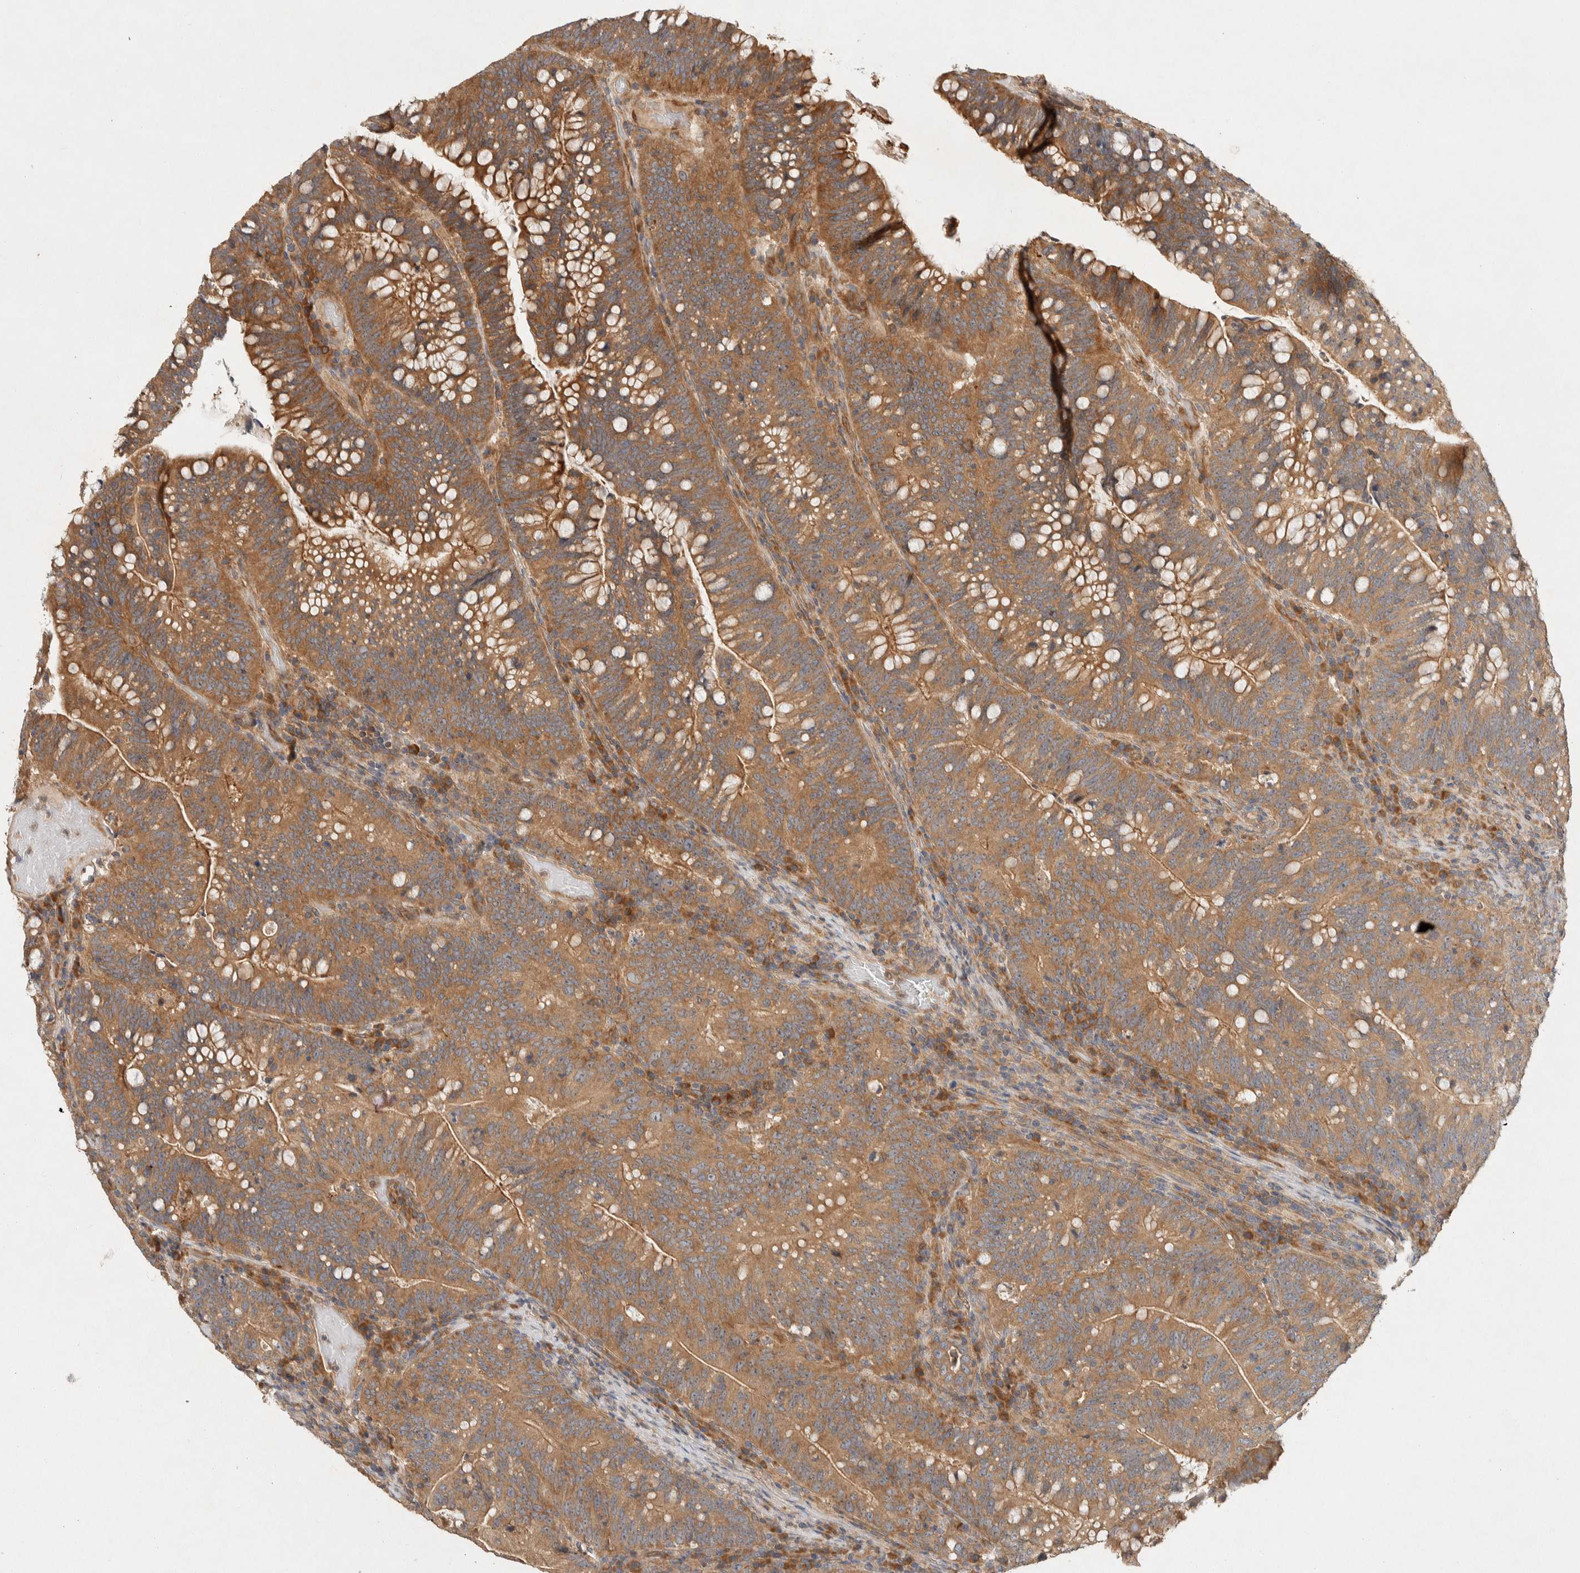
{"staining": {"intensity": "moderate", "quantity": ">75%", "location": "cytoplasmic/membranous"}, "tissue": "colorectal cancer", "cell_type": "Tumor cells", "image_type": "cancer", "snomed": [{"axis": "morphology", "description": "Adenocarcinoma, NOS"}, {"axis": "topography", "description": "Colon"}], "caption": "Colorectal adenocarcinoma stained with a brown dye exhibits moderate cytoplasmic/membranous positive expression in approximately >75% of tumor cells.", "gene": "PXK", "patient": {"sex": "female", "age": 66}}